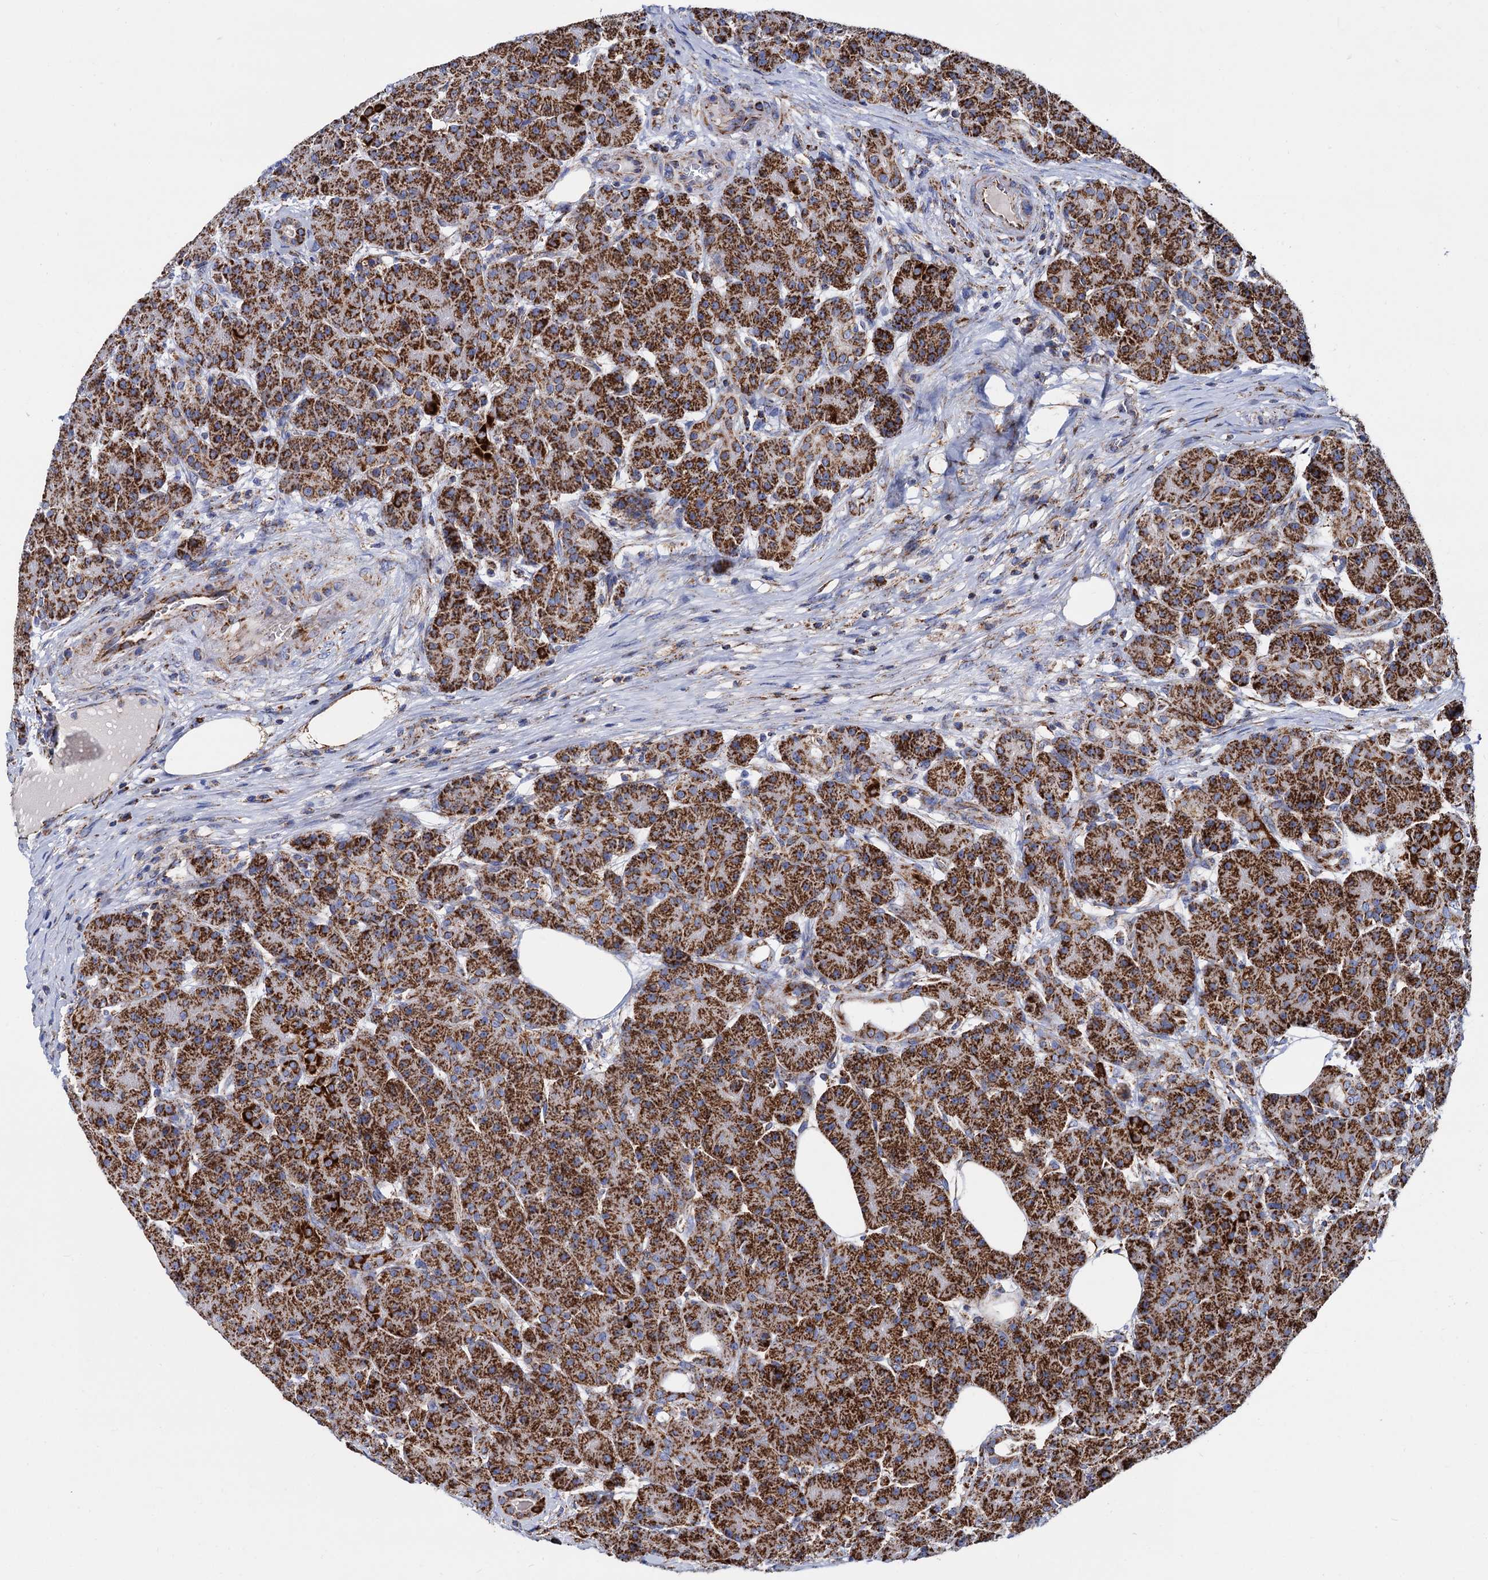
{"staining": {"intensity": "strong", "quantity": ">75%", "location": "cytoplasmic/membranous"}, "tissue": "pancreas", "cell_type": "Exocrine glandular cells", "image_type": "normal", "snomed": [{"axis": "morphology", "description": "Normal tissue, NOS"}, {"axis": "topography", "description": "Pancreas"}], "caption": "Brown immunohistochemical staining in benign pancreas demonstrates strong cytoplasmic/membranous positivity in about >75% of exocrine glandular cells.", "gene": "TIMM10", "patient": {"sex": "male", "age": 63}}